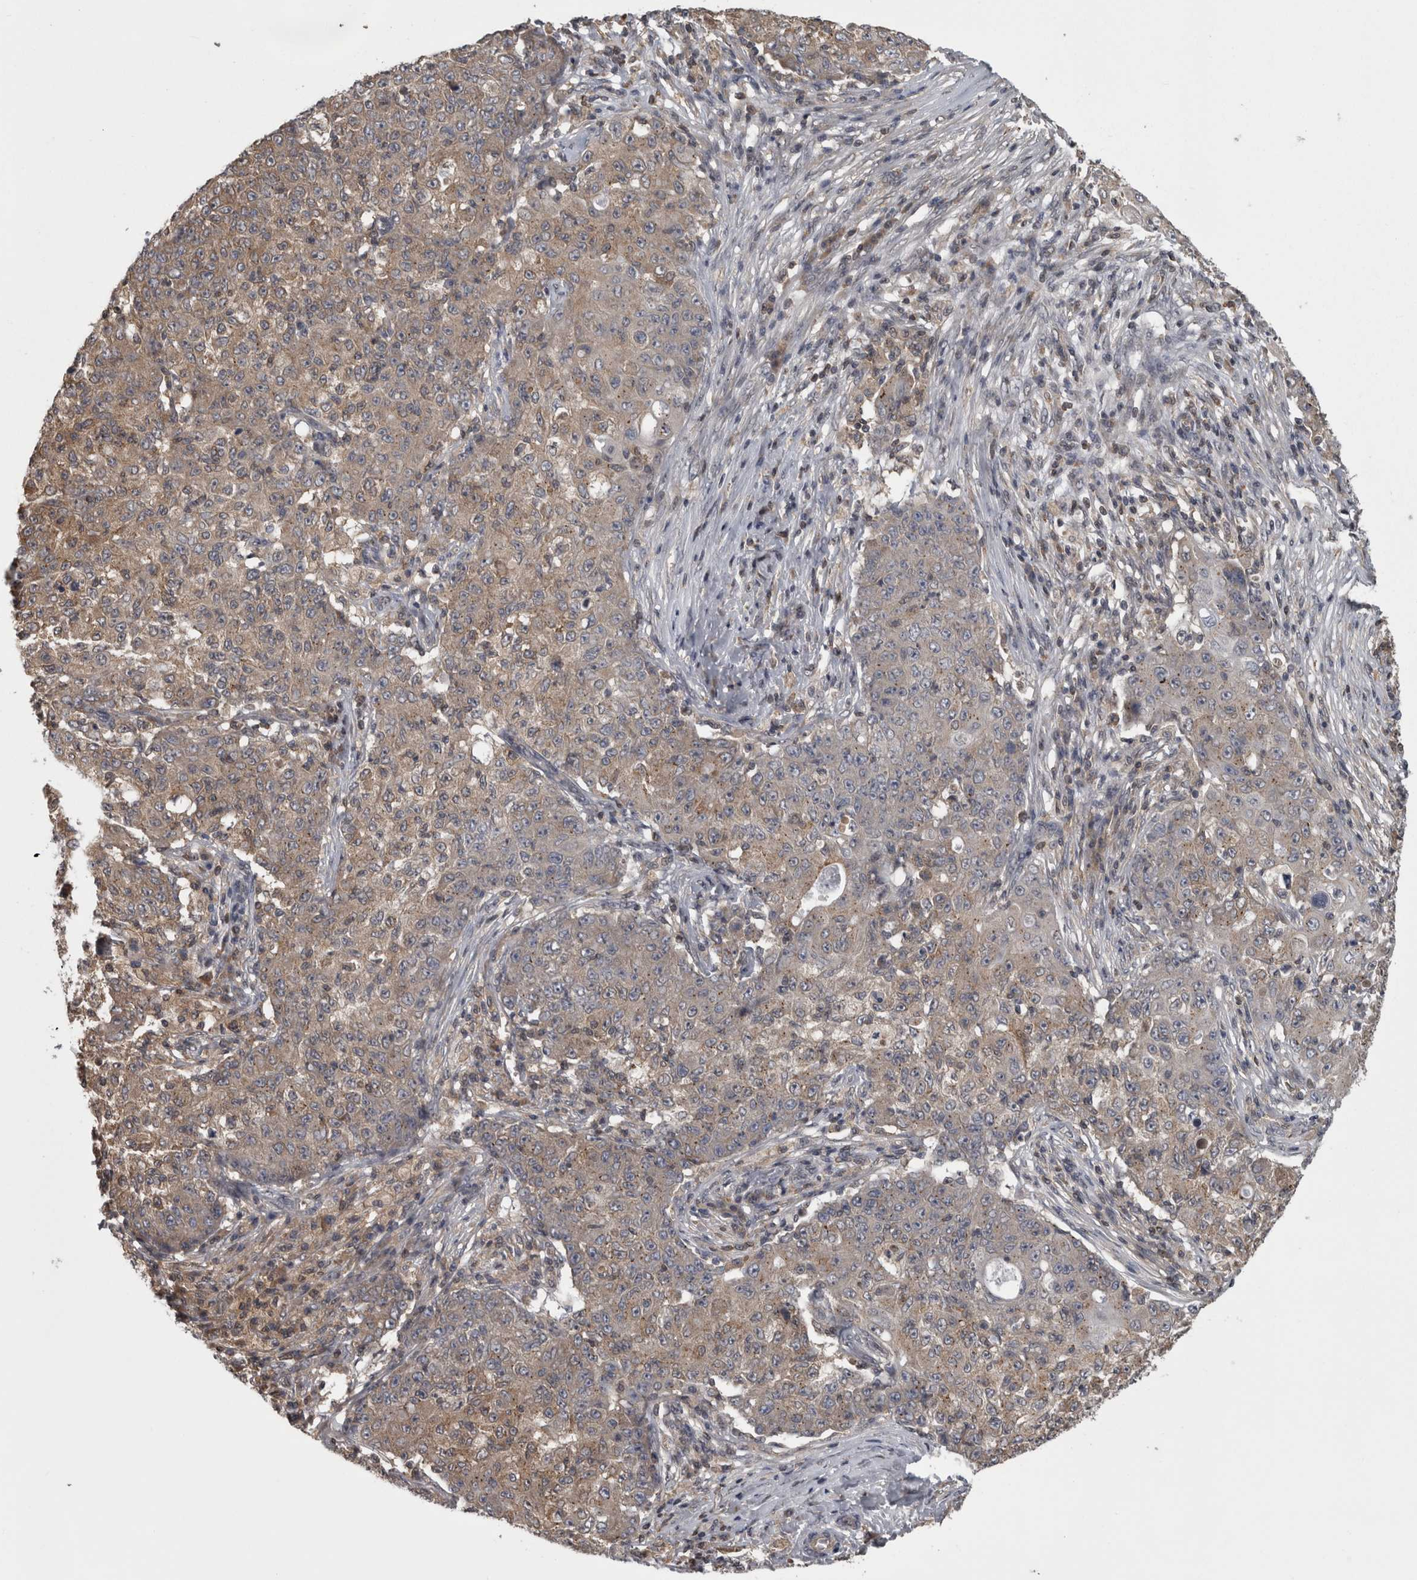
{"staining": {"intensity": "weak", "quantity": ">75%", "location": "cytoplasmic/membranous"}, "tissue": "ovarian cancer", "cell_type": "Tumor cells", "image_type": "cancer", "snomed": [{"axis": "morphology", "description": "Carcinoma, endometroid"}, {"axis": "topography", "description": "Ovary"}], "caption": "A micrograph of ovarian cancer (endometroid carcinoma) stained for a protein reveals weak cytoplasmic/membranous brown staining in tumor cells.", "gene": "APRT", "patient": {"sex": "female", "age": 42}}